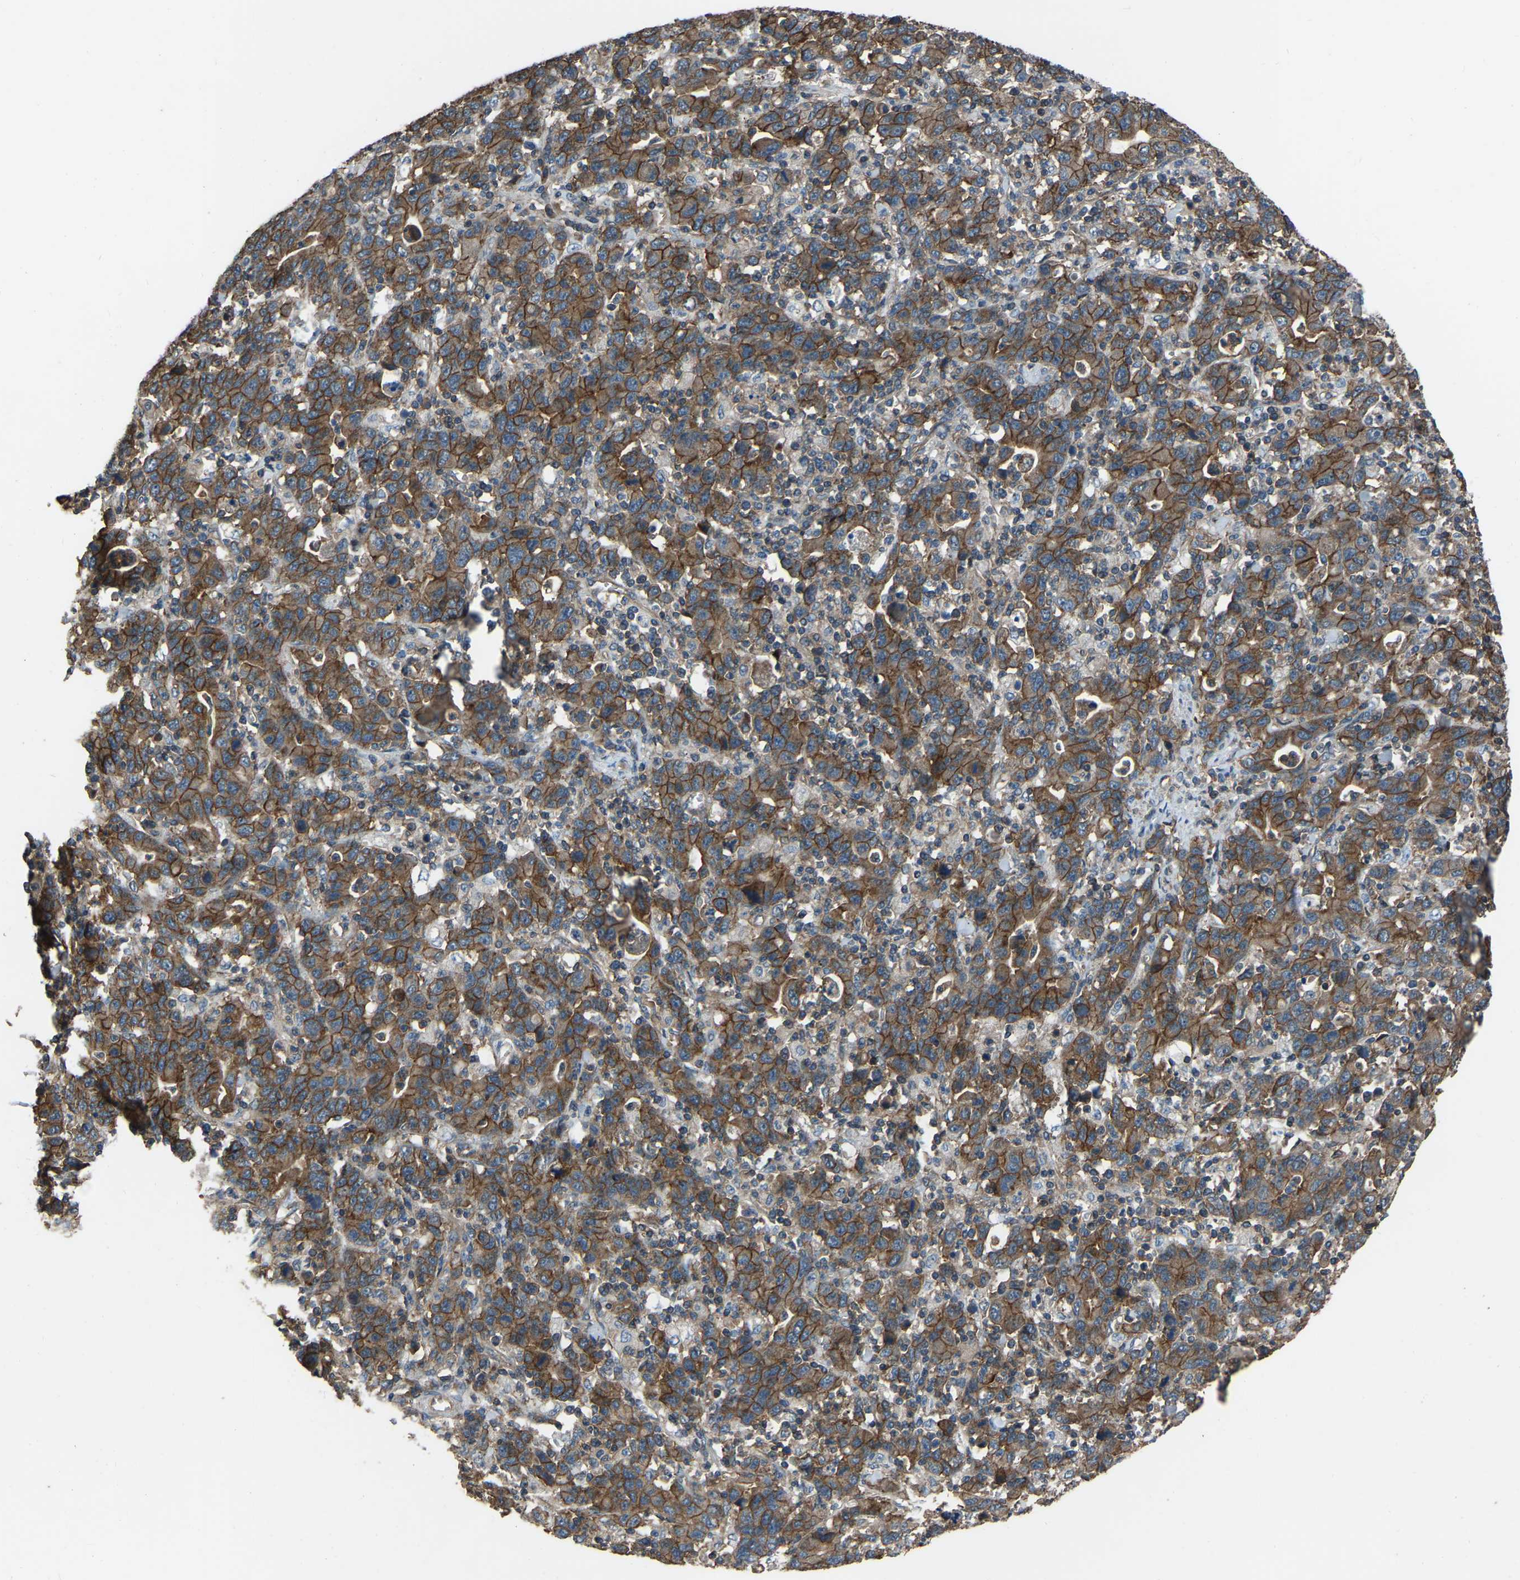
{"staining": {"intensity": "moderate", "quantity": ">75%", "location": "cytoplasmic/membranous"}, "tissue": "stomach cancer", "cell_type": "Tumor cells", "image_type": "cancer", "snomed": [{"axis": "morphology", "description": "Adenocarcinoma, NOS"}, {"axis": "topography", "description": "Stomach, upper"}], "caption": "Human adenocarcinoma (stomach) stained with a protein marker reveals moderate staining in tumor cells.", "gene": "SLC4A2", "patient": {"sex": "male", "age": 69}}